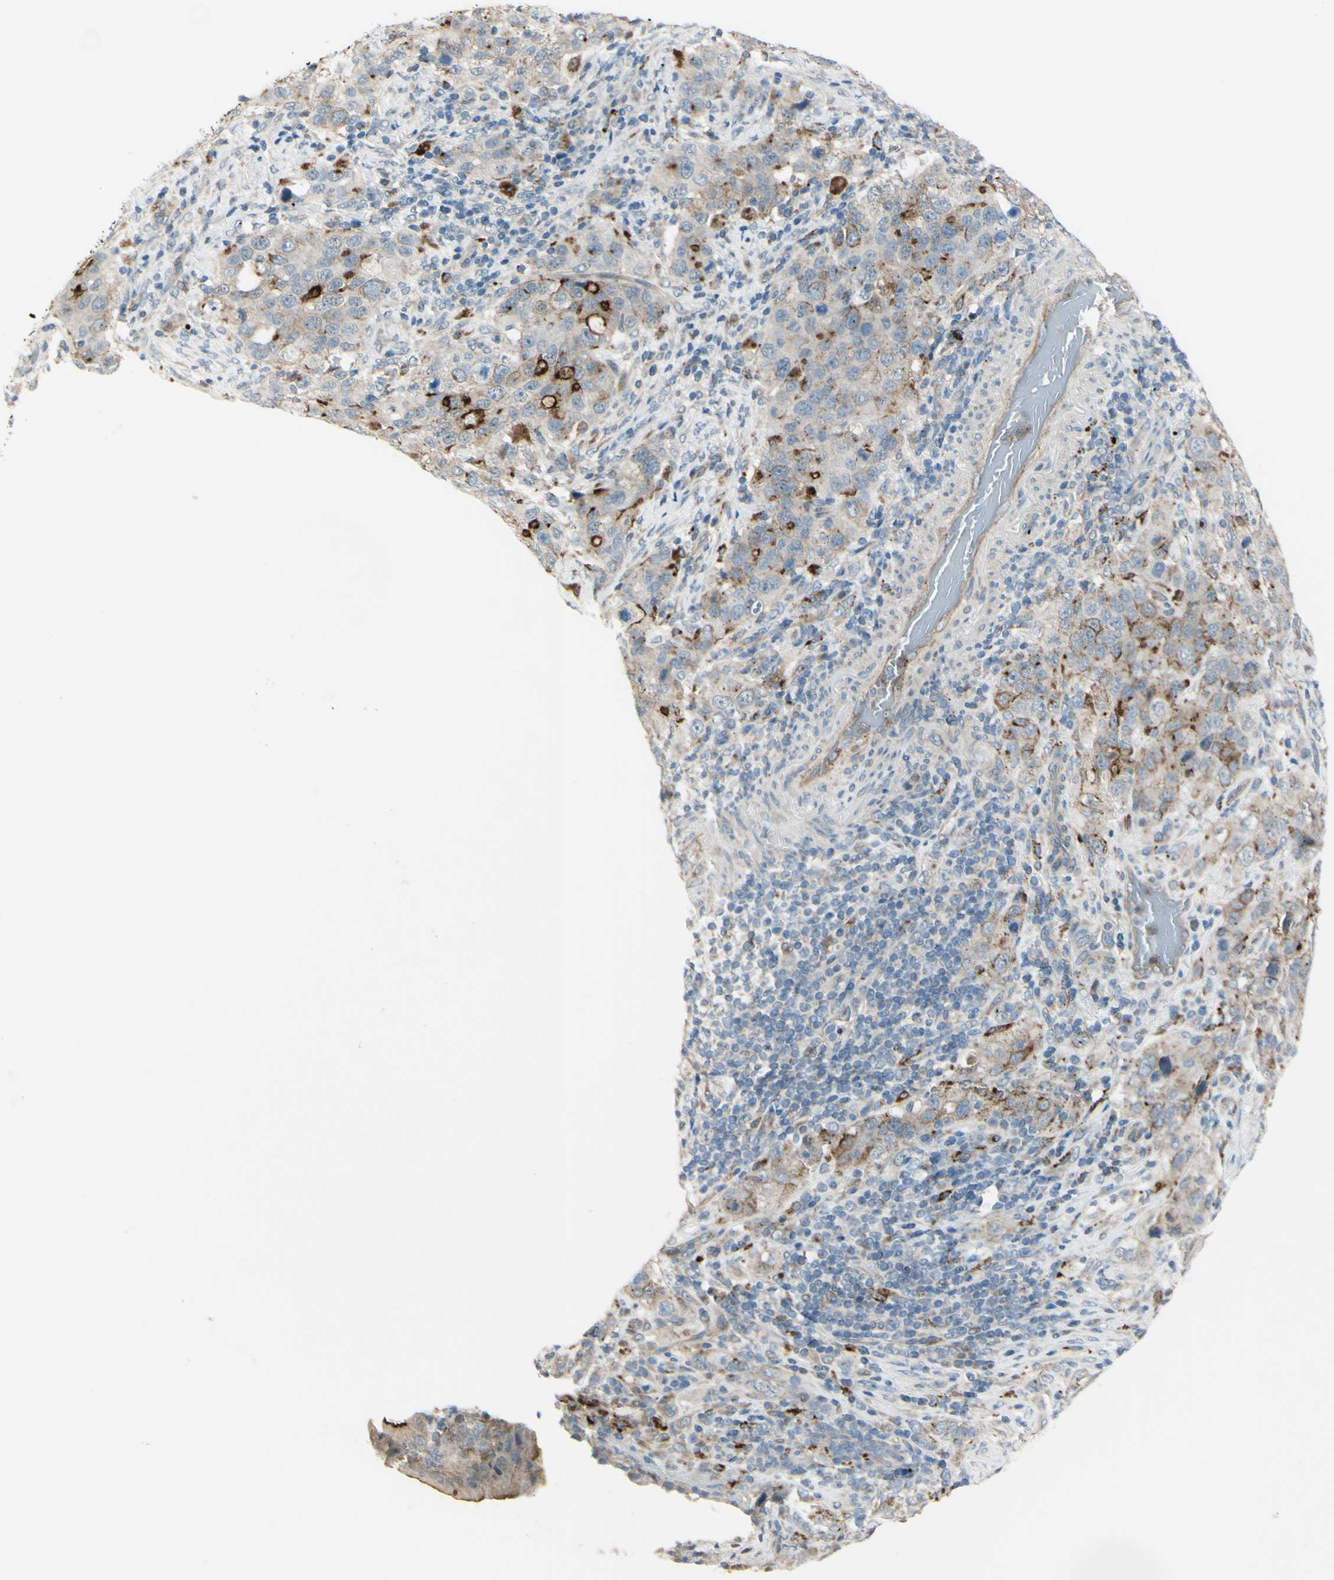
{"staining": {"intensity": "moderate", "quantity": "25%-75%", "location": "cytoplasmic/membranous"}, "tissue": "stomach cancer", "cell_type": "Tumor cells", "image_type": "cancer", "snomed": [{"axis": "morphology", "description": "Normal tissue, NOS"}, {"axis": "morphology", "description": "Adenocarcinoma, NOS"}, {"axis": "topography", "description": "Stomach"}], "caption": "Stomach cancer stained with a brown dye reveals moderate cytoplasmic/membranous positive expression in about 25%-75% of tumor cells.", "gene": "LMTK2", "patient": {"sex": "male", "age": 48}}